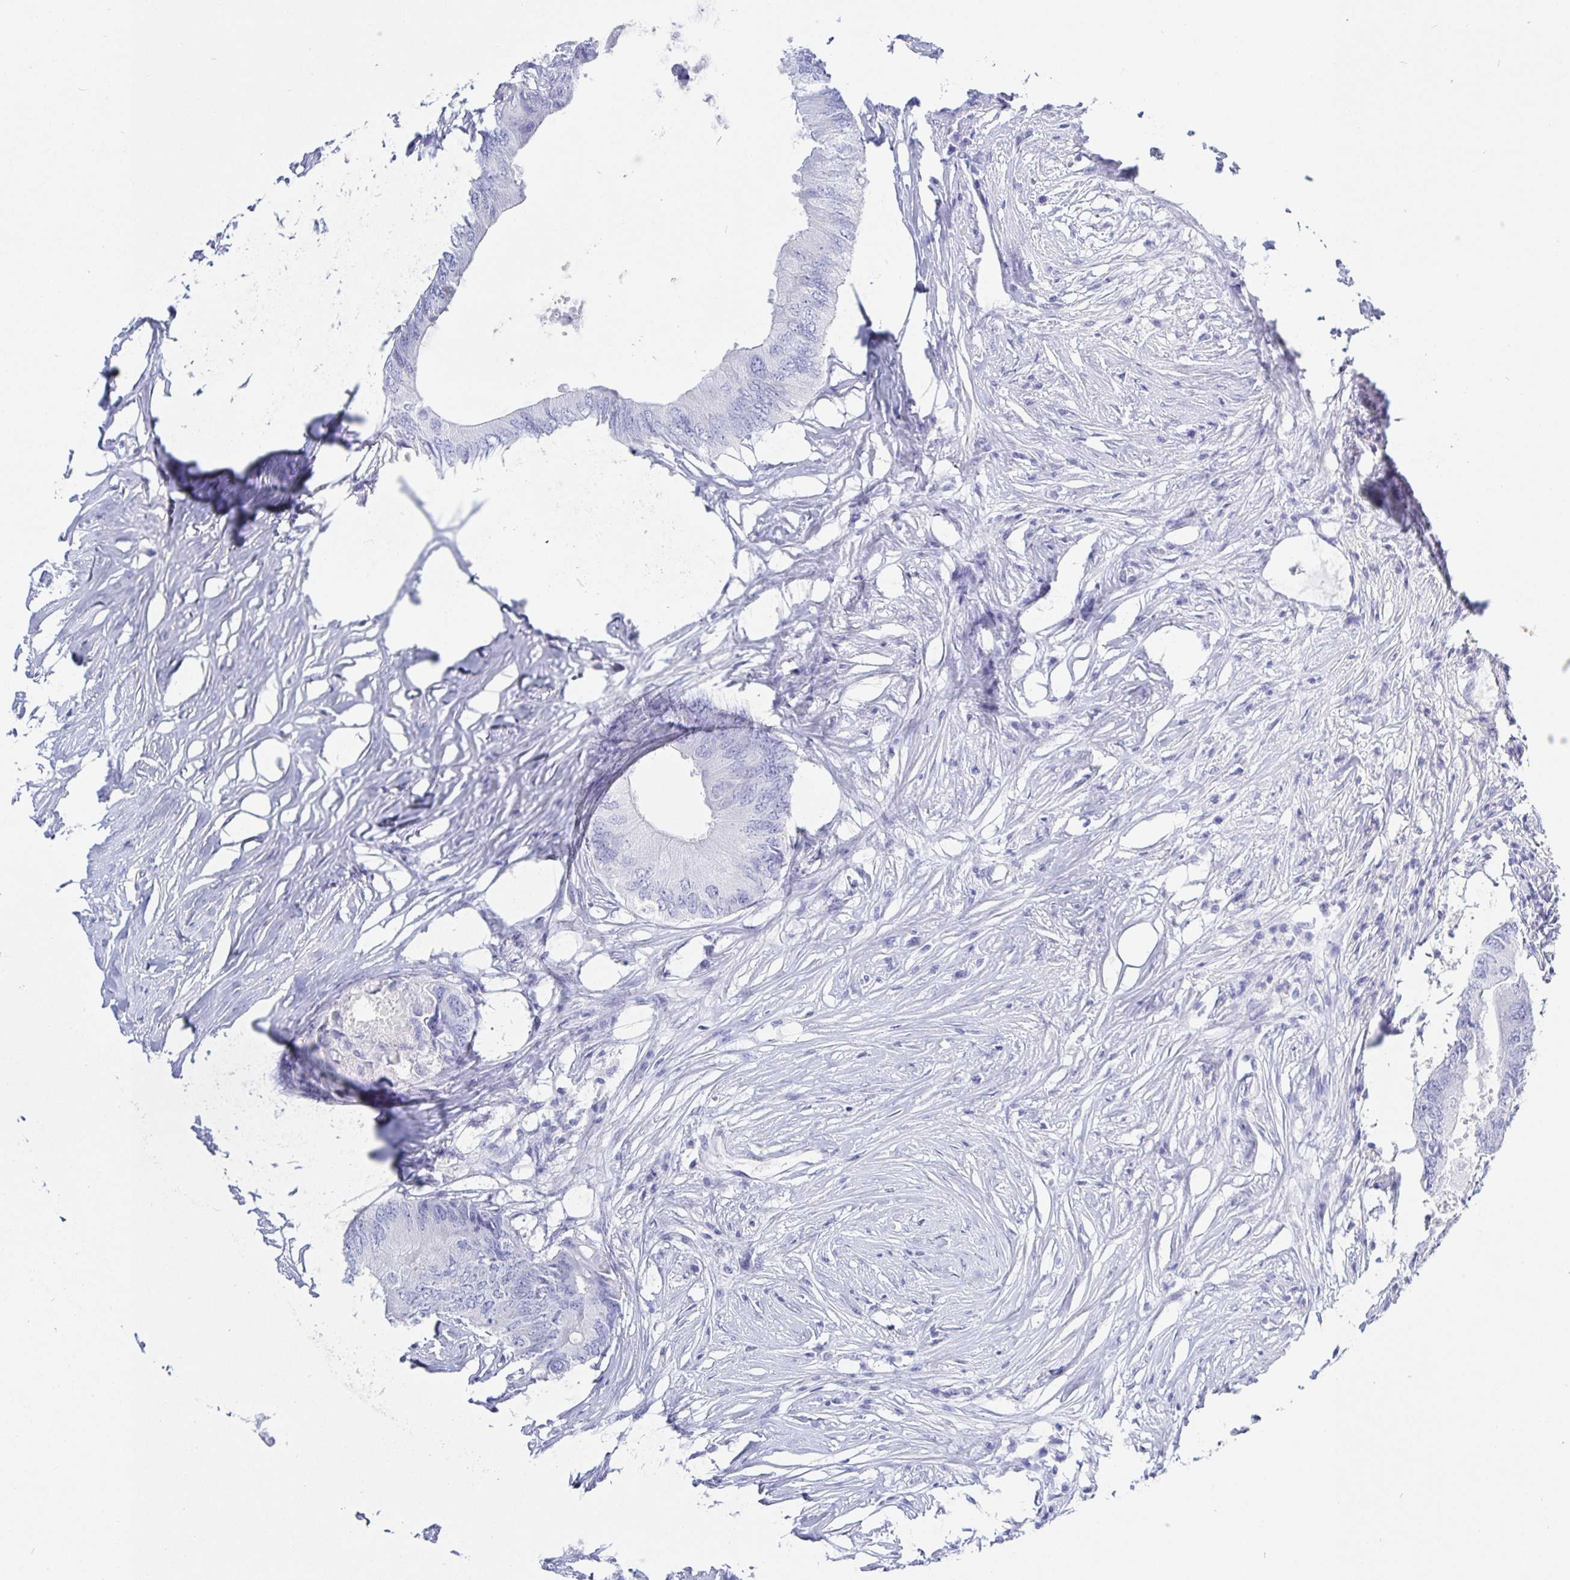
{"staining": {"intensity": "negative", "quantity": "none", "location": "none"}, "tissue": "colorectal cancer", "cell_type": "Tumor cells", "image_type": "cancer", "snomed": [{"axis": "morphology", "description": "Adenocarcinoma, NOS"}, {"axis": "topography", "description": "Colon"}], "caption": "Tumor cells are negative for brown protein staining in colorectal cancer (adenocarcinoma).", "gene": "KCNH6", "patient": {"sex": "male", "age": 71}}